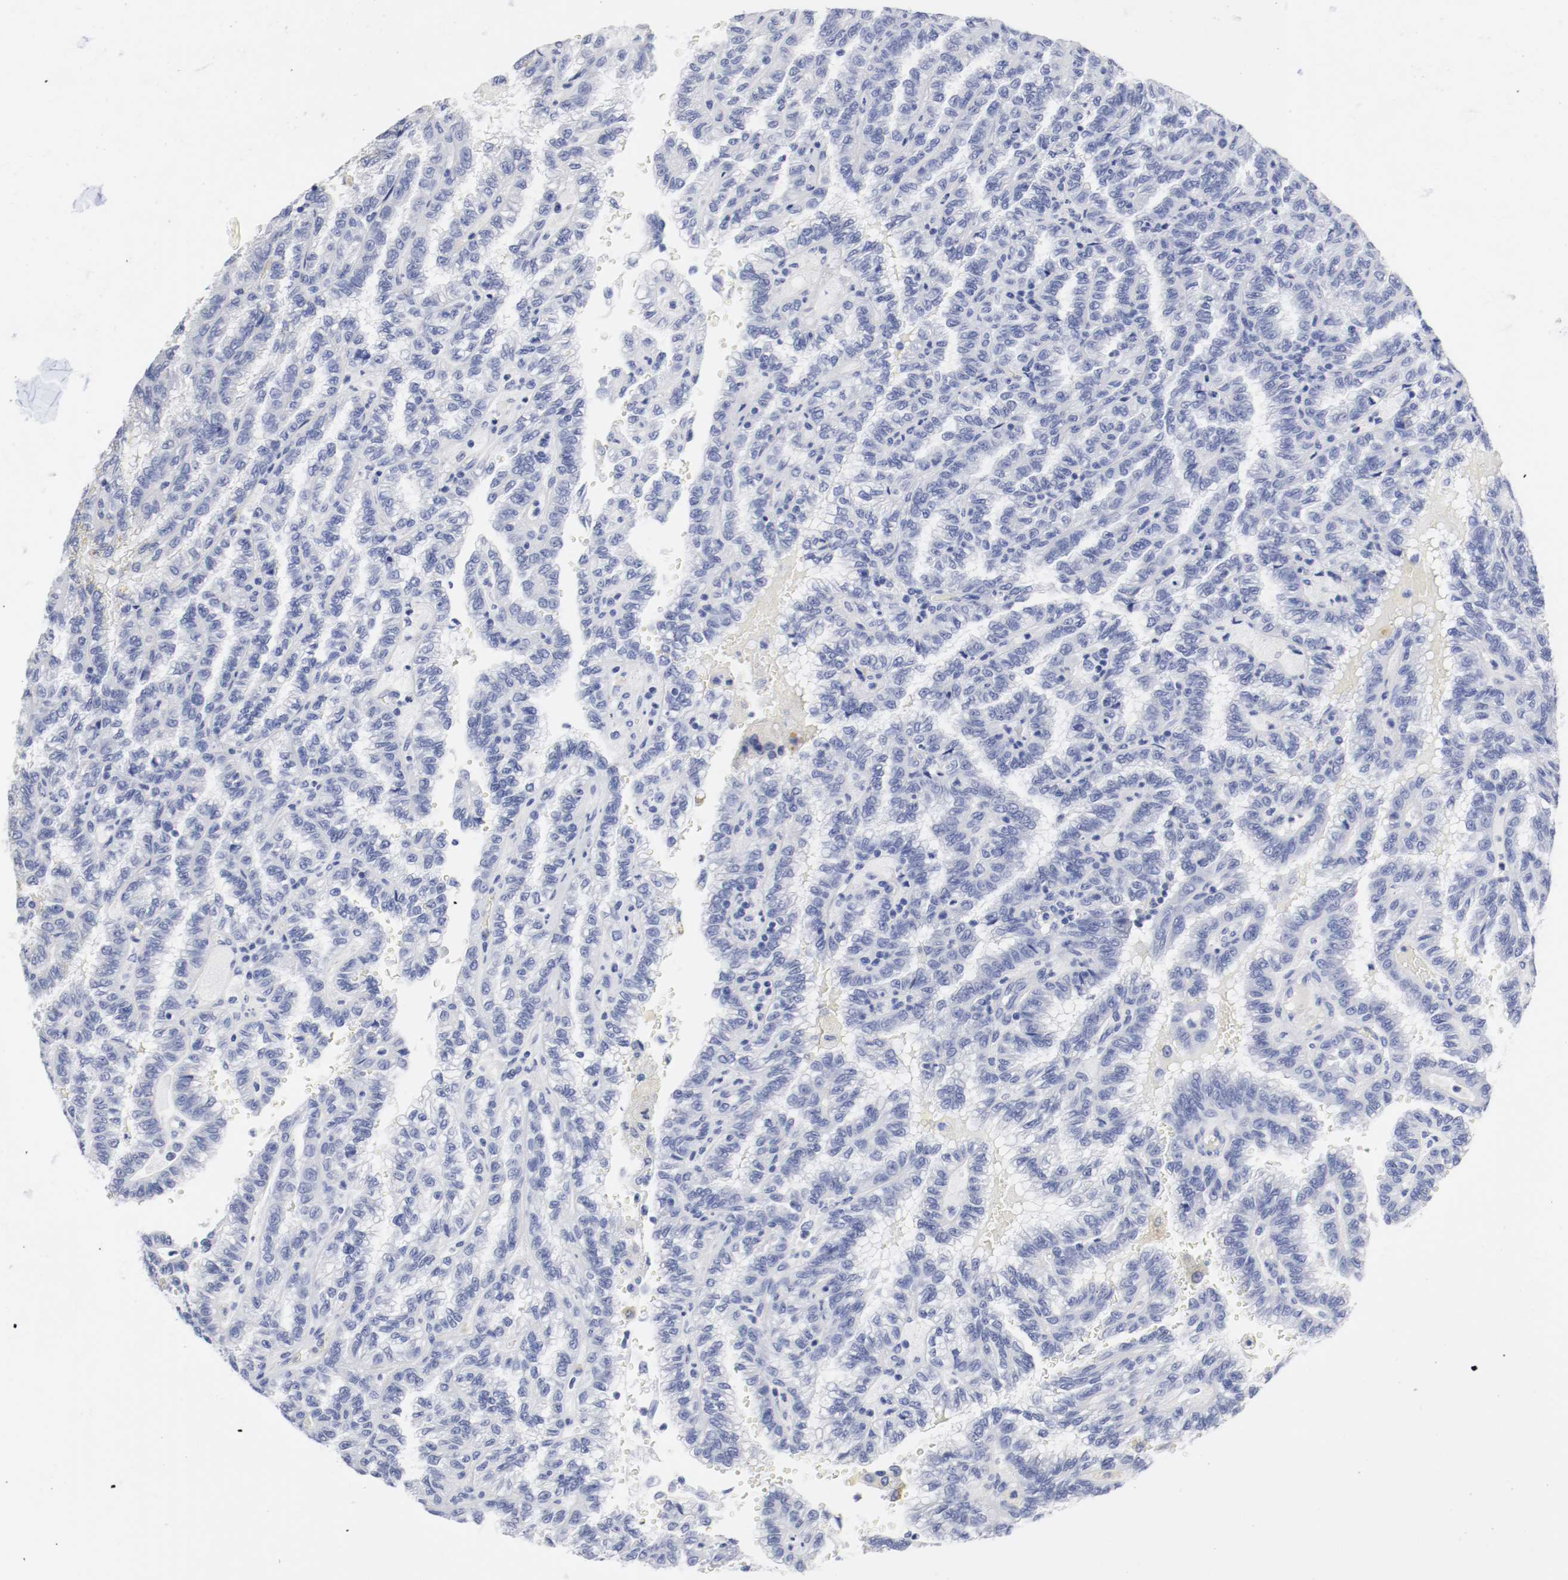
{"staining": {"intensity": "negative", "quantity": "none", "location": "none"}, "tissue": "renal cancer", "cell_type": "Tumor cells", "image_type": "cancer", "snomed": [{"axis": "morphology", "description": "Inflammation, NOS"}, {"axis": "morphology", "description": "Adenocarcinoma, NOS"}, {"axis": "topography", "description": "Kidney"}], "caption": "An image of renal cancer (adenocarcinoma) stained for a protein displays no brown staining in tumor cells.", "gene": "GAD1", "patient": {"sex": "male", "age": 68}}